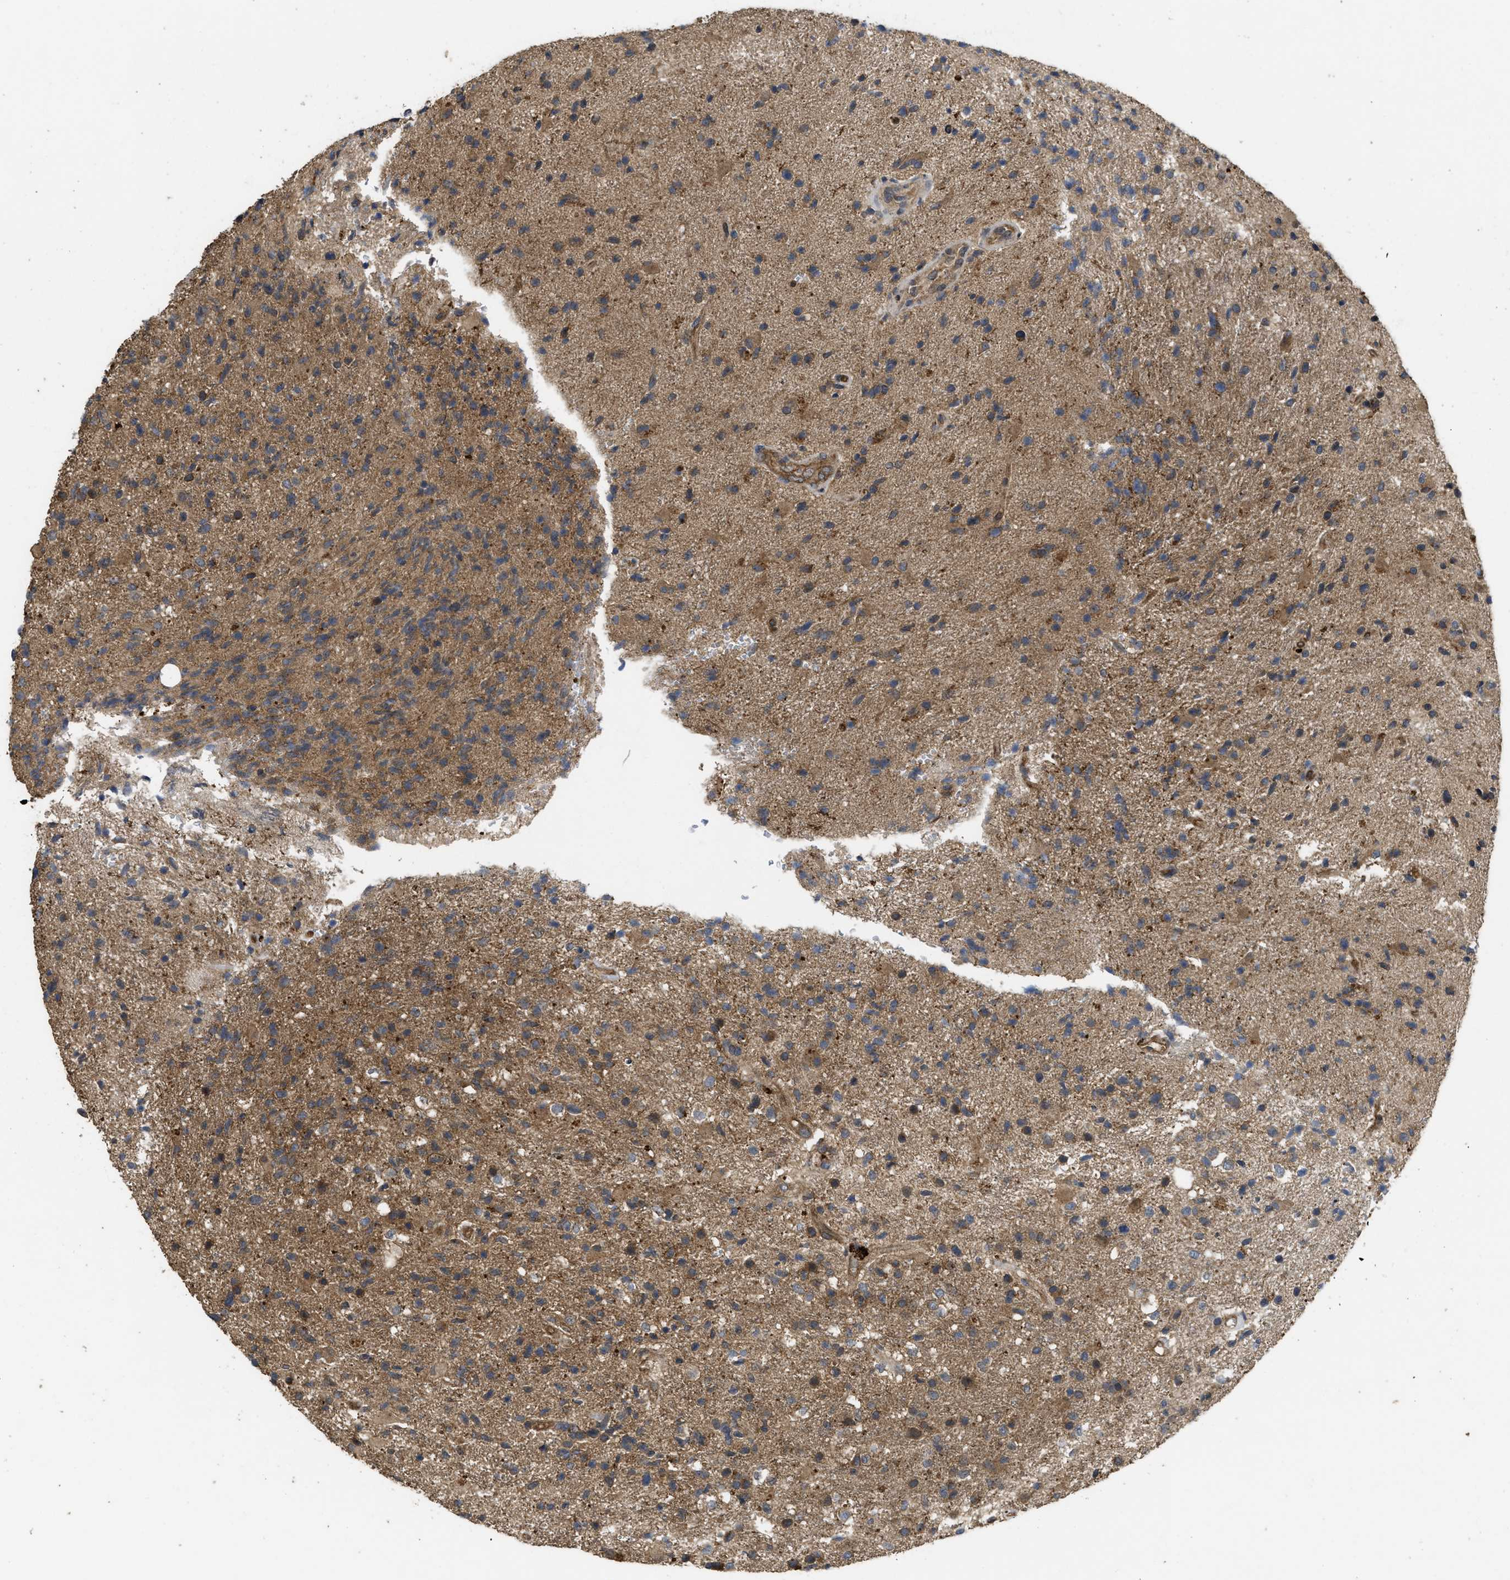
{"staining": {"intensity": "moderate", "quantity": "25%-75%", "location": "cytoplasmic/membranous"}, "tissue": "glioma", "cell_type": "Tumor cells", "image_type": "cancer", "snomed": [{"axis": "morphology", "description": "Glioma, malignant, High grade"}, {"axis": "topography", "description": "Brain"}], "caption": "There is medium levels of moderate cytoplasmic/membranous expression in tumor cells of glioma, as demonstrated by immunohistochemical staining (brown color).", "gene": "FZD6", "patient": {"sex": "male", "age": 72}}